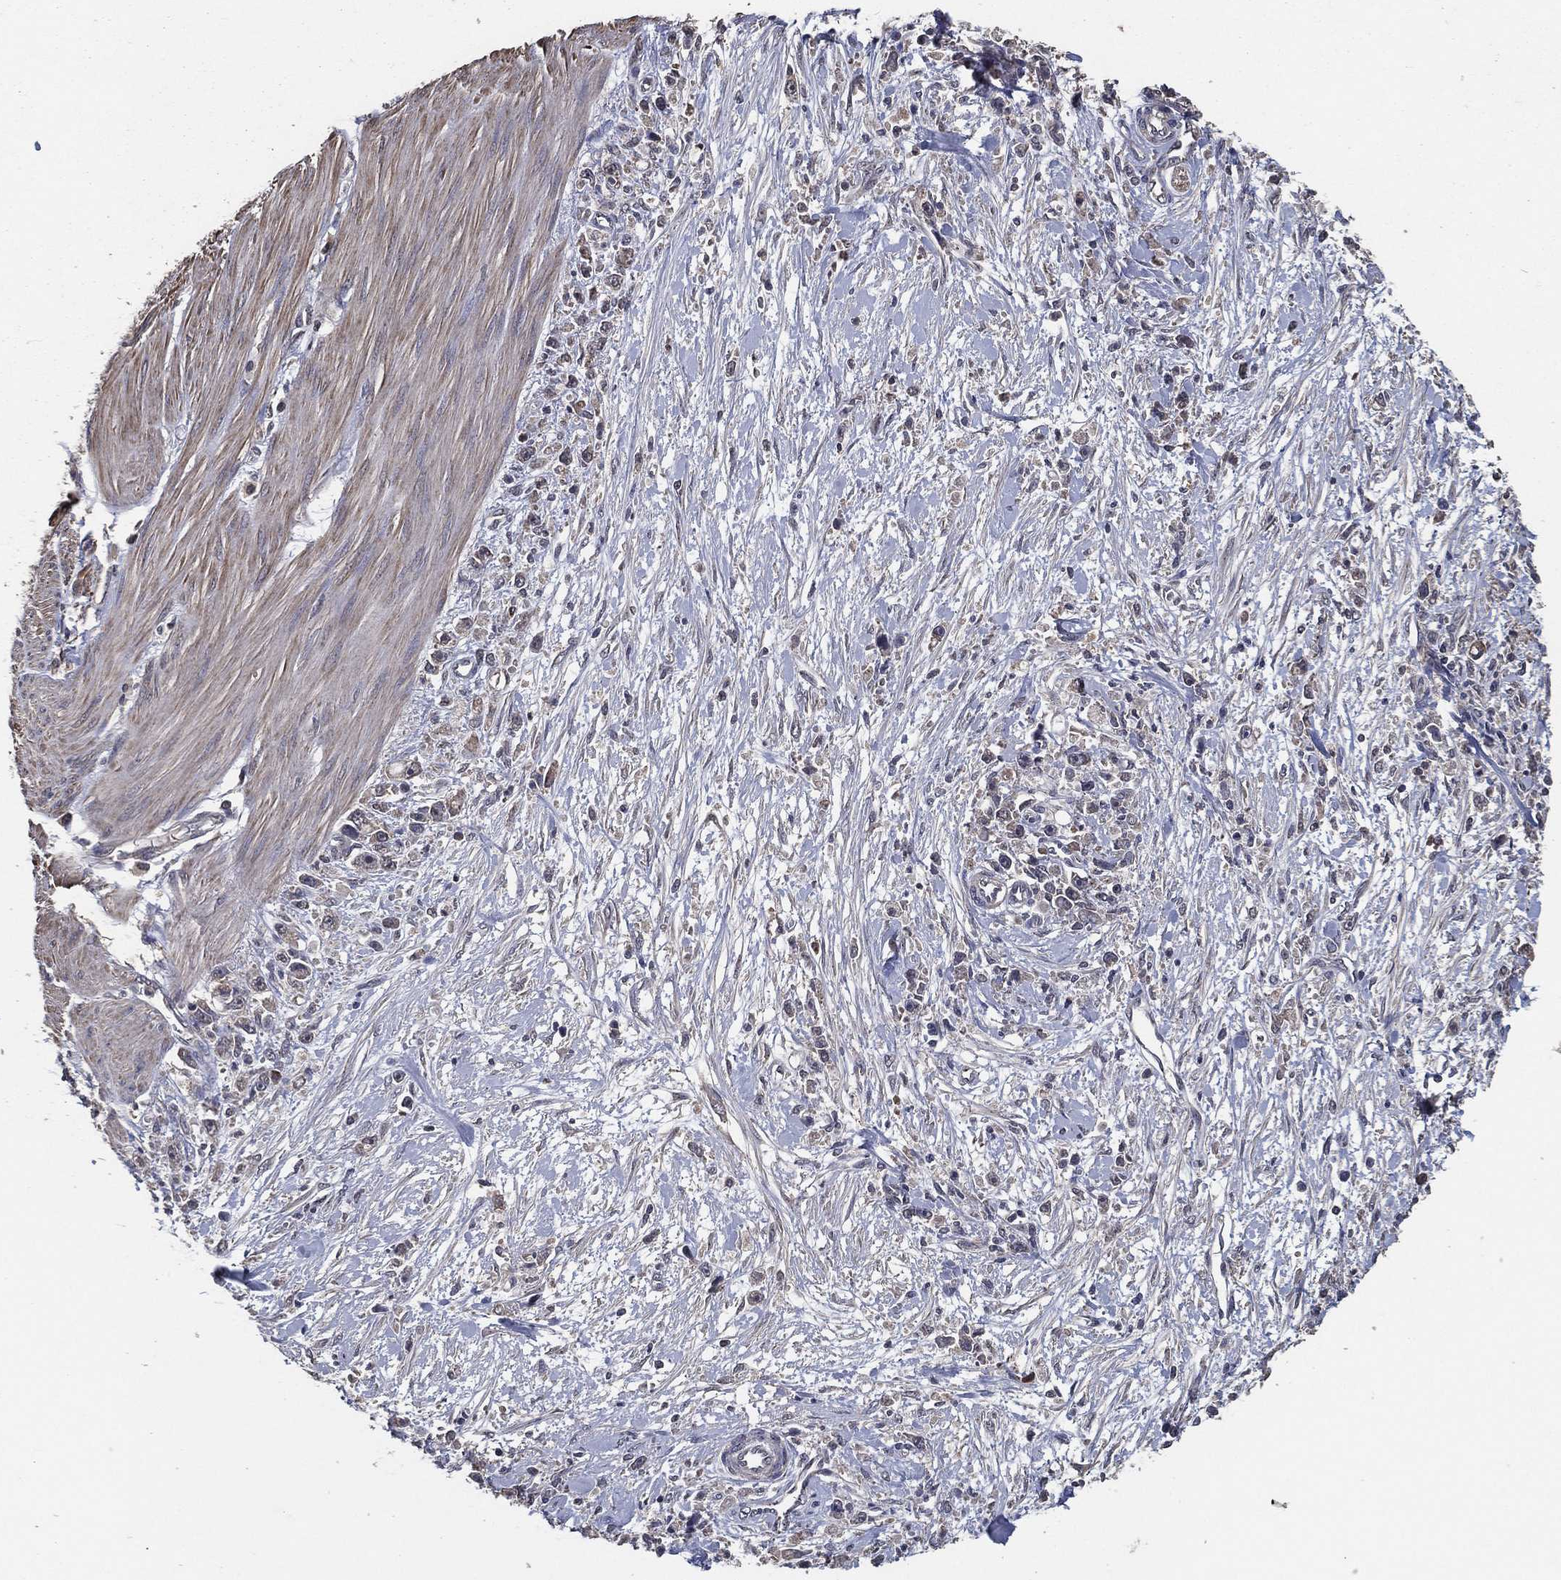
{"staining": {"intensity": "negative", "quantity": "none", "location": "none"}, "tissue": "stomach cancer", "cell_type": "Tumor cells", "image_type": "cancer", "snomed": [{"axis": "morphology", "description": "Adenocarcinoma, NOS"}, {"axis": "topography", "description": "Stomach"}], "caption": "Tumor cells show no significant protein positivity in stomach adenocarcinoma.", "gene": "PCNT", "patient": {"sex": "female", "age": 59}}